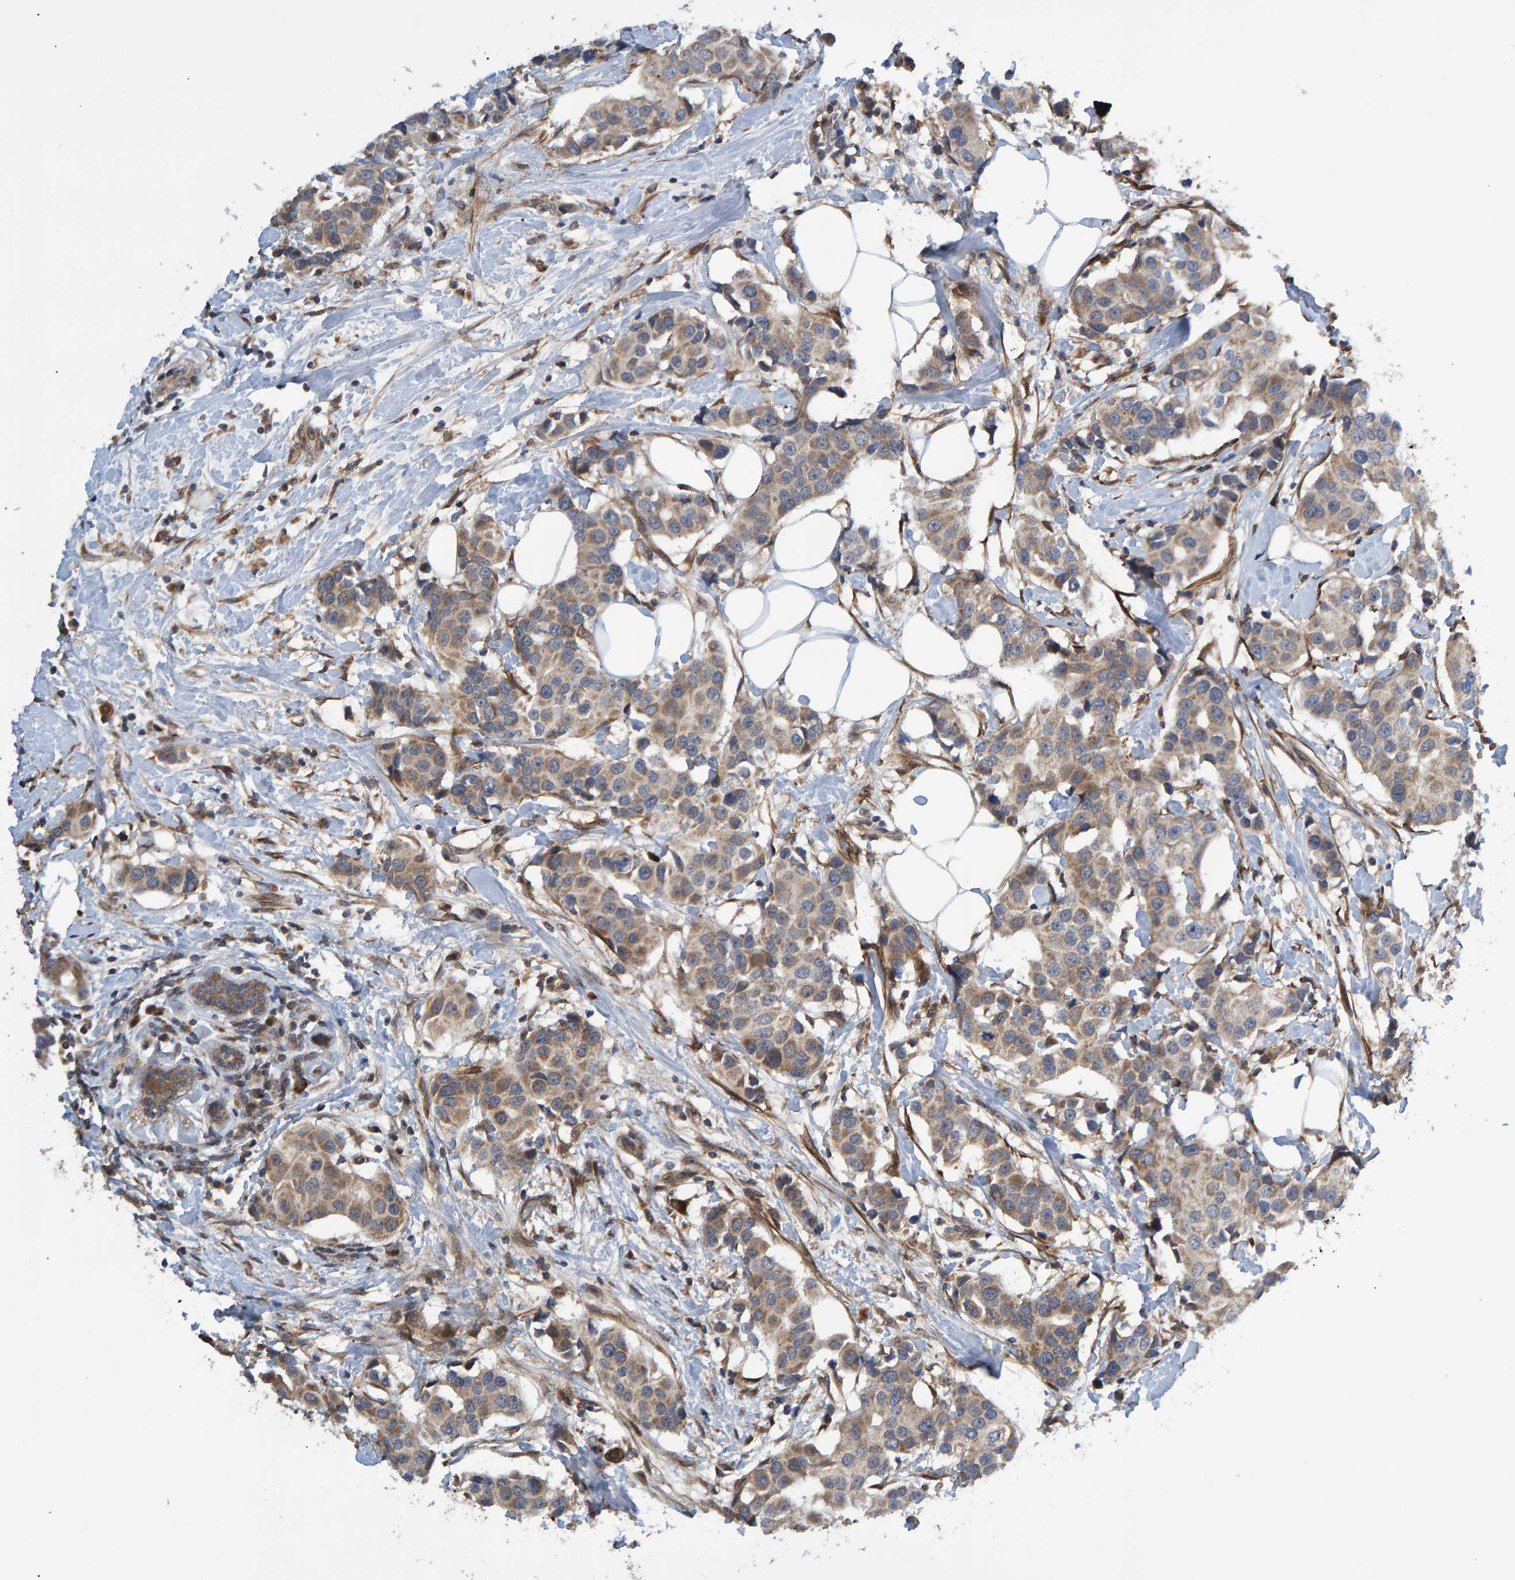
{"staining": {"intensity": "weak", "quantity": ">75%", "location": "cytoplasmic/membranous"}, "tissue": "breast cancer", "cell_type": "Tumor cells", "image_type": "cancer", "snomed": [{"axis": "morphology", "description": "Normal tissue, NOS"}, {"axis": "morphology", "description": "Duct carcinoma"}, {"axis": "topography", "description": "Breast"}], "caption": "DAB (3,3'-diaminobenzidine) immunohistochemical staining of human breast cancer (invasive ductal carcinoma) reveals weak cytoplasmic/membranous protein staining in approximately >75% of tumor cells.", "gene": "ATP6V1H", "patient": {"sex": "female", "age": 39}}